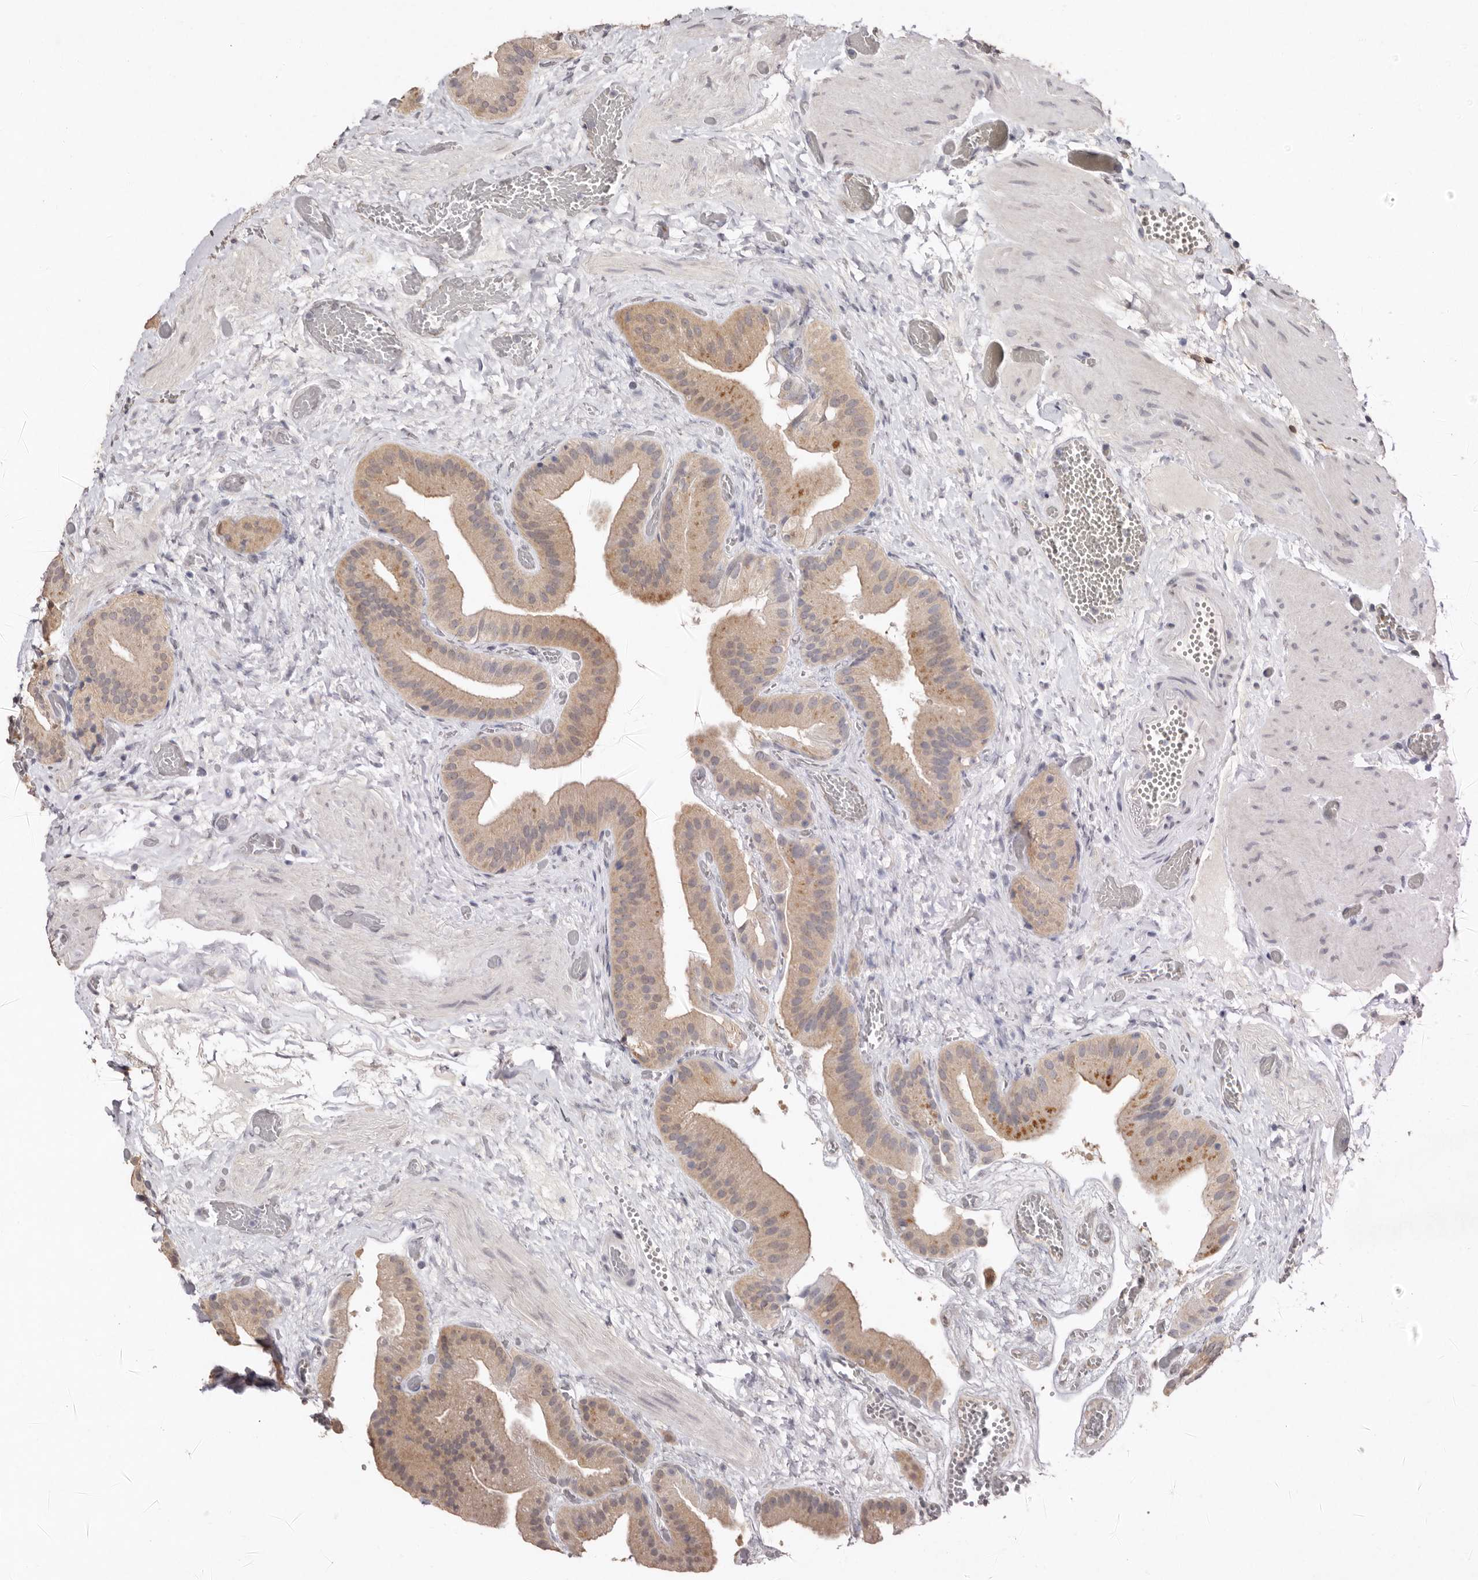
{"staining": {"intensity": "moderate", "quantity": "25%-75%", "location": "cytoplasmic/membranous"}, "tissue": "gallbladder", "cell_type": "Glandular cells", "image_type": "normal", "snomed": [{"axis": "morphology", "description": "Normal tissue, NOS"}, {"axis": "topography", "description": "Gallbladder"}], "caption": "DAB (3,3'-diaminobenzidine) immunohistochemical staining of benign human gallbladder displays moderate cytoplasmic/membranous protein expression in approximately 25%-75% of glandular cells.", "gene": "SULT1E1", "patient": {"sex": "female", "age": 64}}